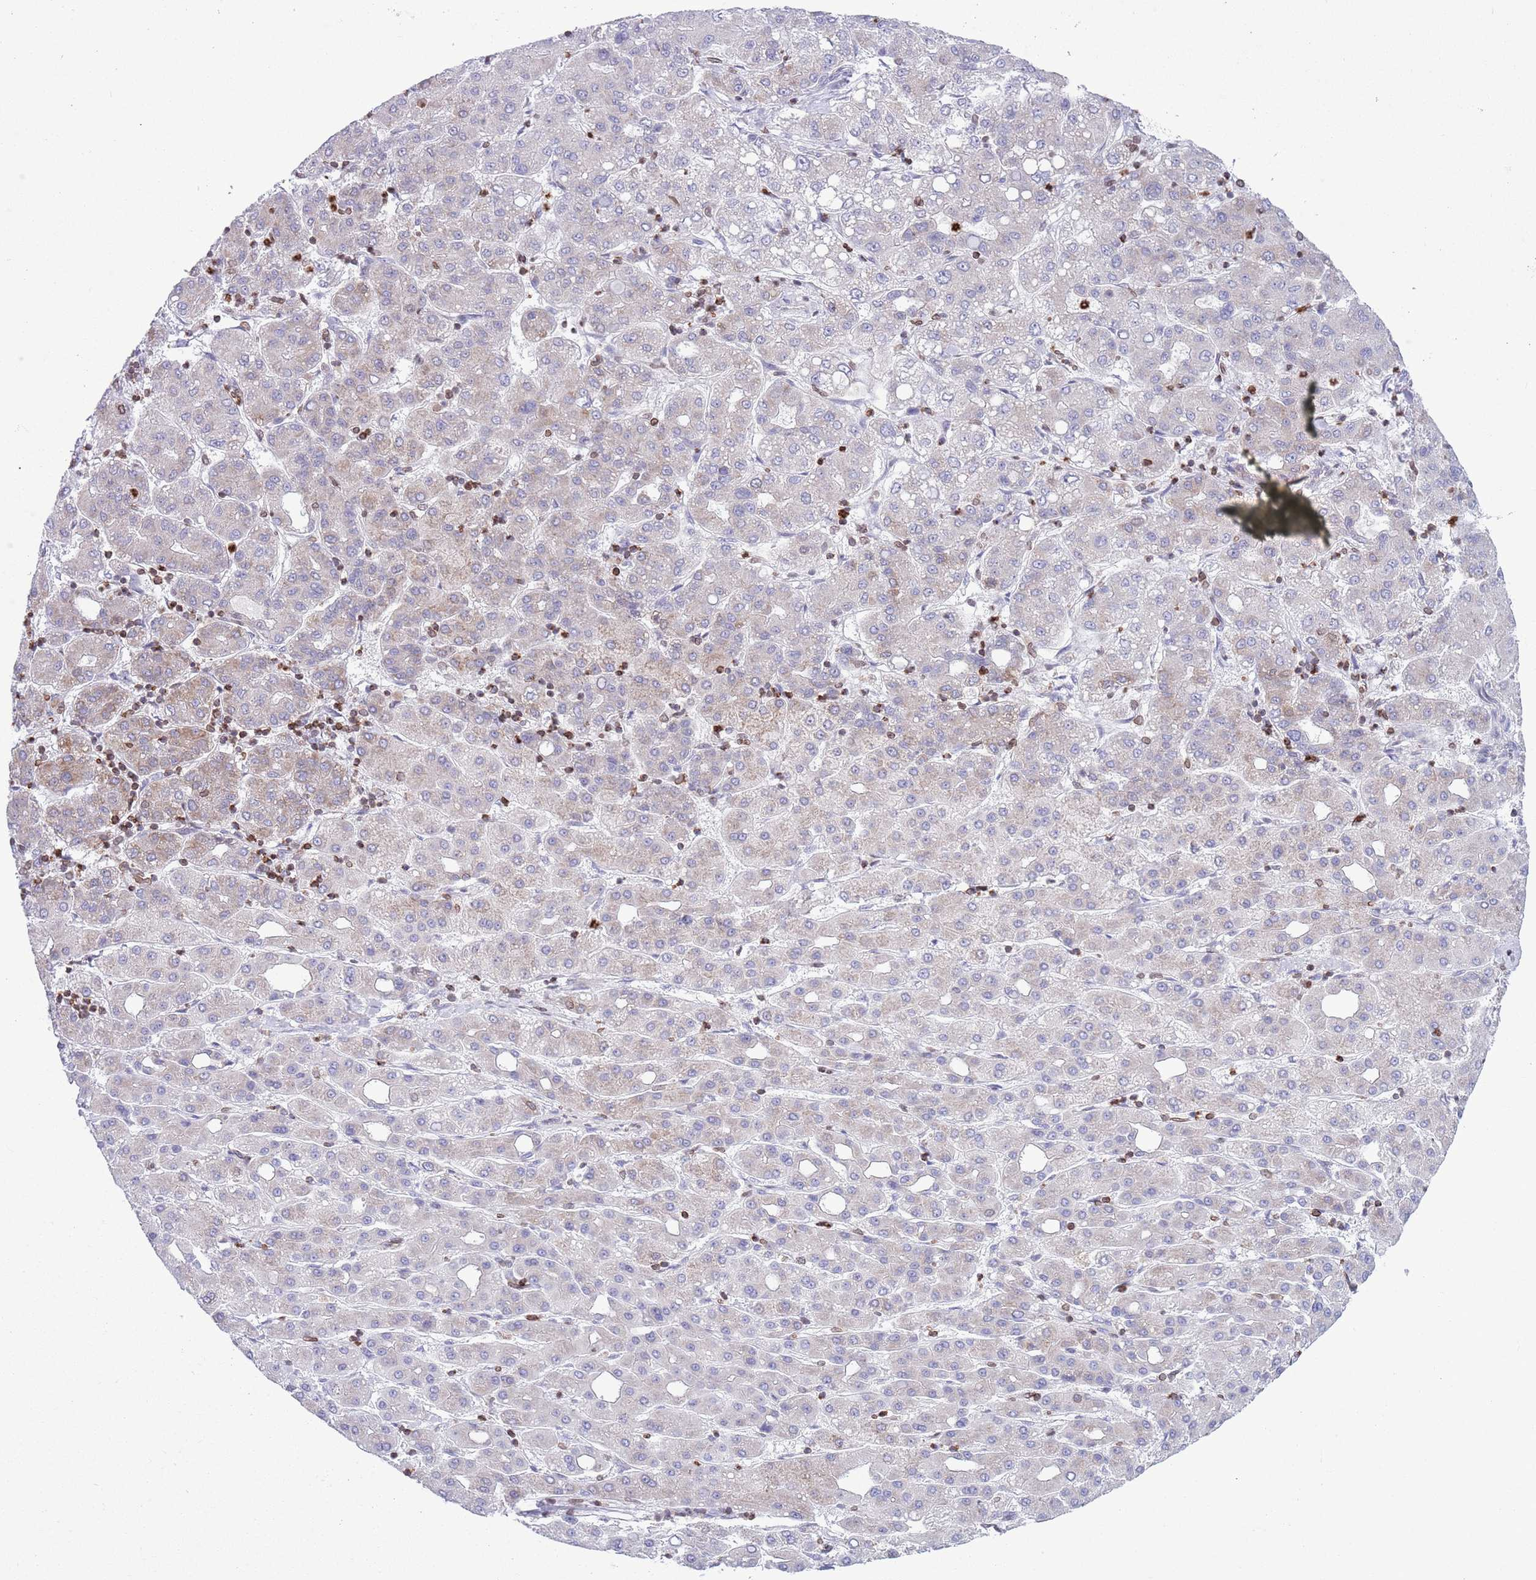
{"staining": {"intensity": "weak", "quantity": "<25%", "location": "cytoplasmic/membranous"}, "tissue": "liver cancer", "cell_type": "Tumor cells", "image_type": "cancer", "snomed": [{"axis": "morphology", "description": "Carcinoma, Hepatocellular, NOS"}, {"axis": "topography", "description": "Liver"}], "caption": "Tumor cells are negative for protein expression in human liver cancer.", "gene": "LBR", "patient": {"sex": "male", "age": 65}}